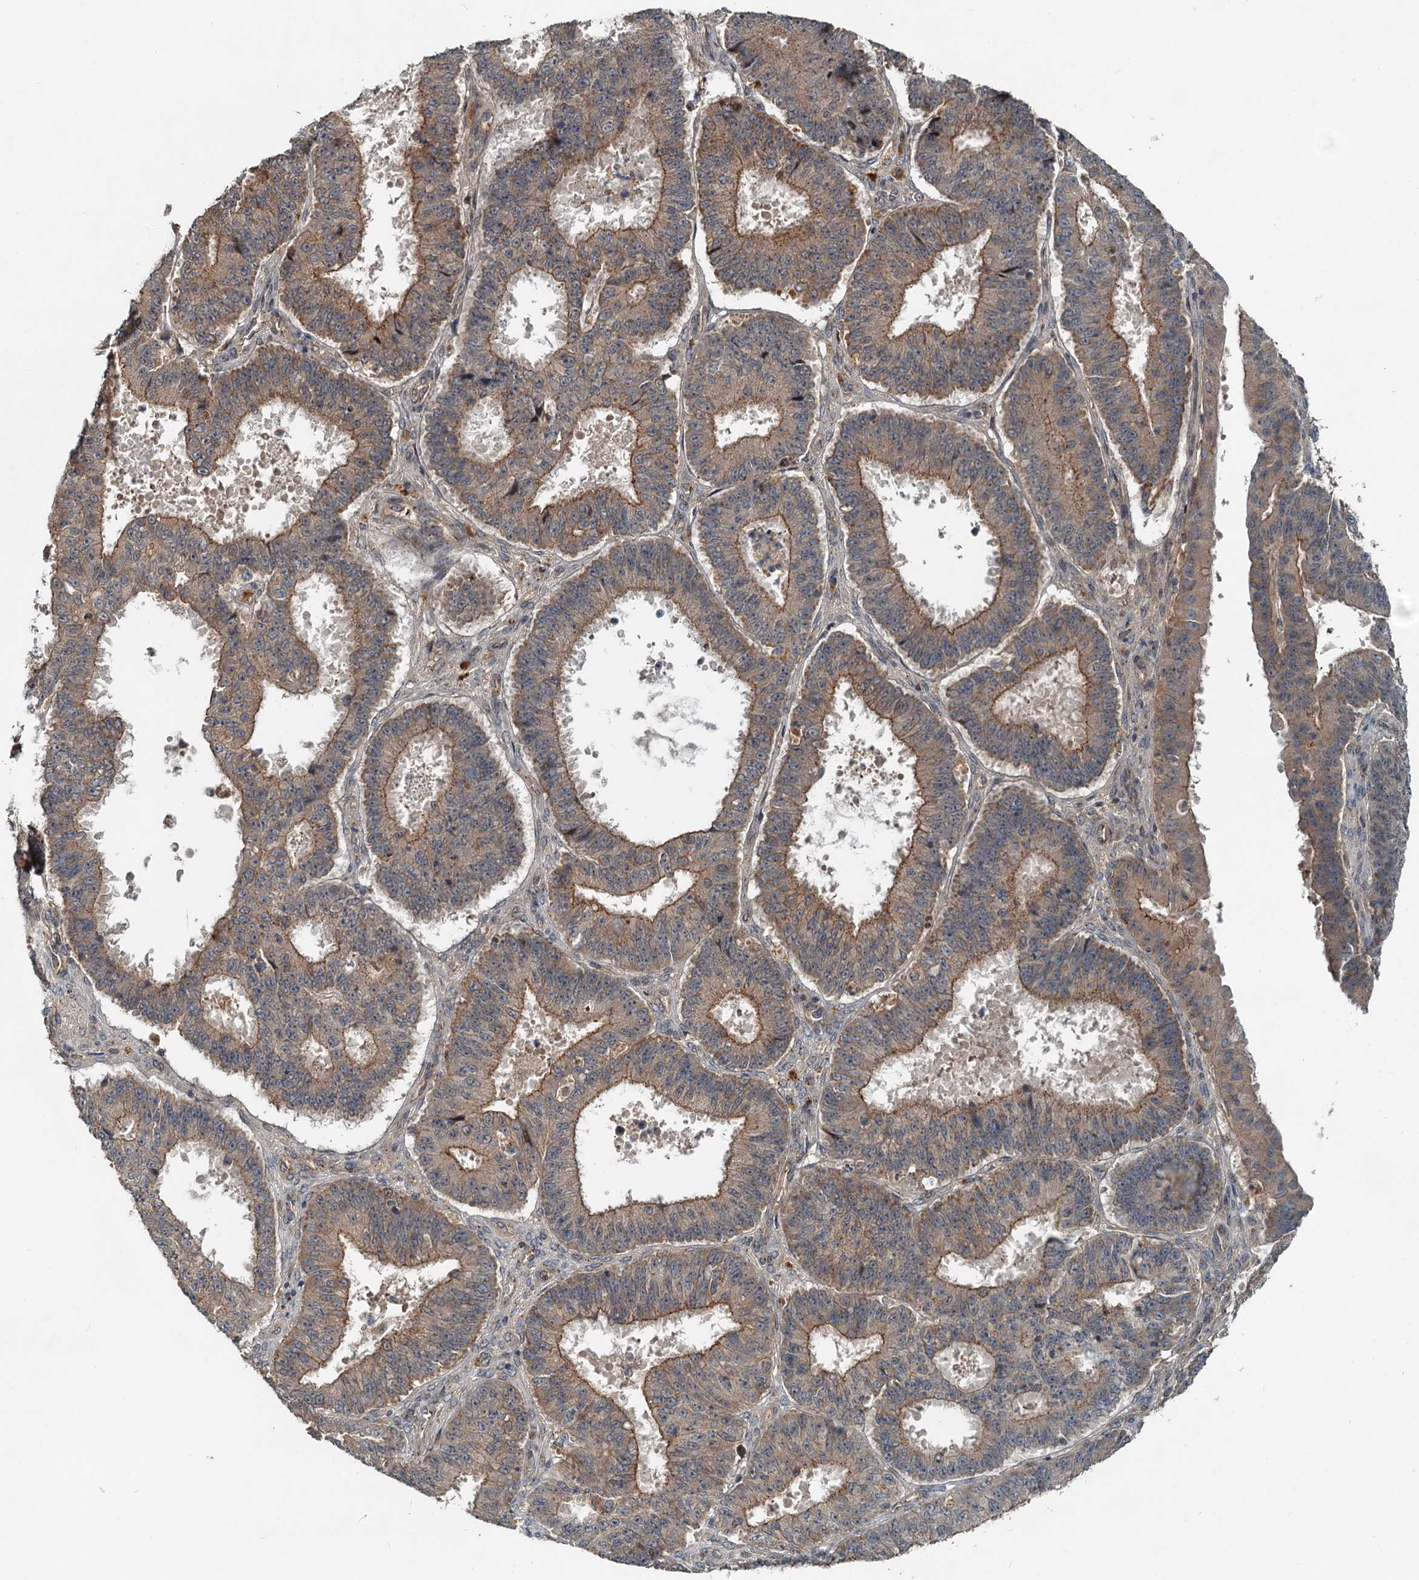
{"staining": {"intensity": "moderate", "quantity": ">75%", "location": "cytoplasmic/membranous"}, "tissue": "ovarian cancer", "cell_type": "Tumor cells", "image_type": "cancer", "snomed": [{"axis": "morphology", "description": "Carcinoma, endometroid"}, {"axis": "topography", "description": "Appendix"}, {"axis": "topography", "description": "Ovary"}], "caption": "Endometroid carcinoma (ovarian) was stained to show a protein in brown. There is medium levels of moderate cytoplasmic/membranous positivity in approximately >75% of tumor cells. (IHC, brightfield microscopy, high magnification).", "gene": "CEP68", "patient": {"sex": "female", "age": 42}}